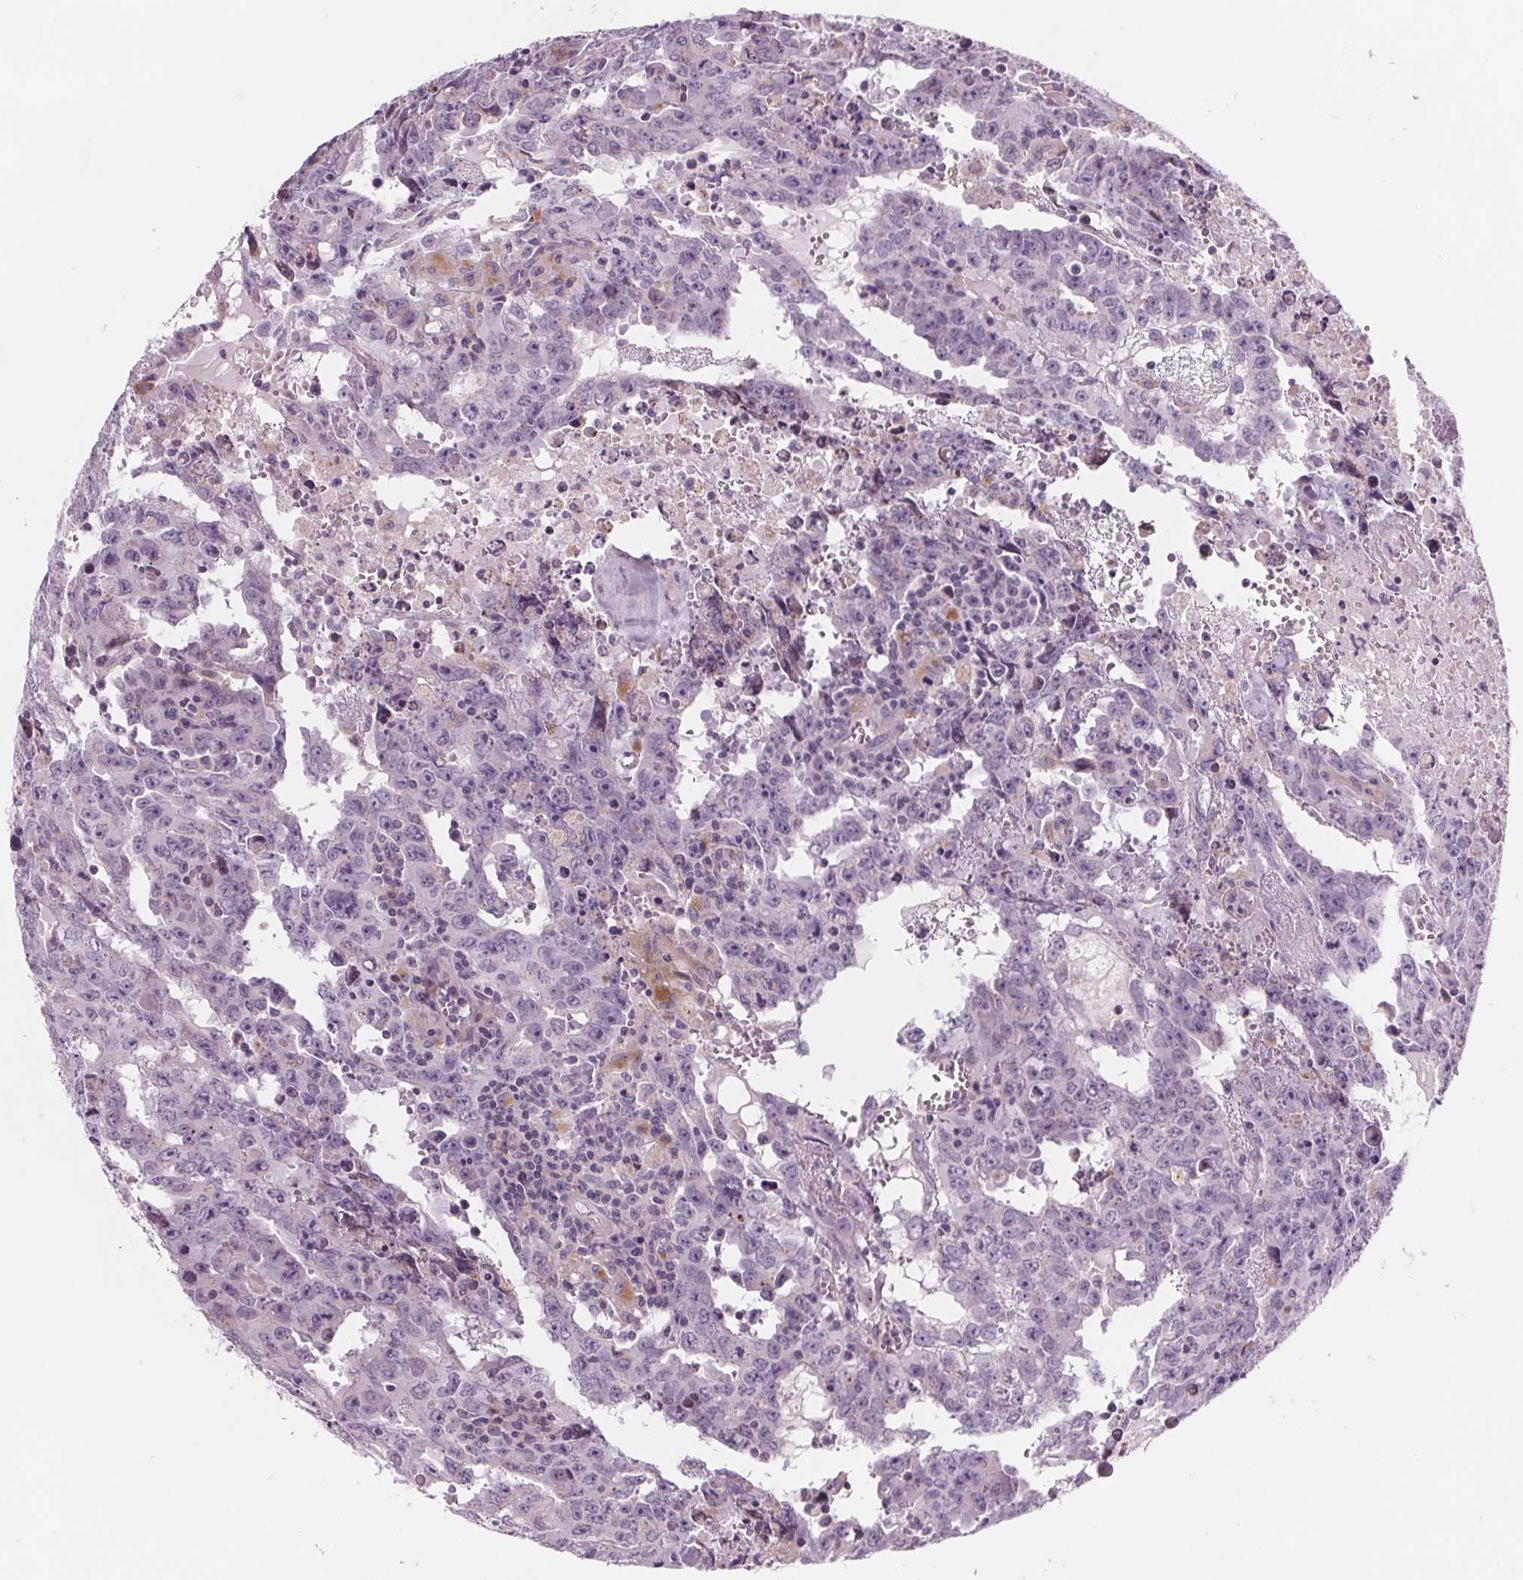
{"staining": {"intensity": "weak", "quantity": "<25%", "location": "cytoplasmic/membranous"}, "tissue": "testis cancer", "cell_type": "Tumor cells", "image_type": "cancer", "snomed": [{"axis": "morphology", "description": "Carcinoma, Embryonal, NOS"}, {"axis": "topography", "description": "Testis"}], "caption": "A high-resolution image shows IHC staining of testis cancer (embryonal carcinoma), which shows no significant expression in tumor cells. (Stains: DAB (3,3'-diaminobenzidine) IHC with hematoxylin counter stain, Microscopy: brightfield microscopy at high magnification).", "gene": "SAMD5", "patient": {"sex": "male", "age": 22}}